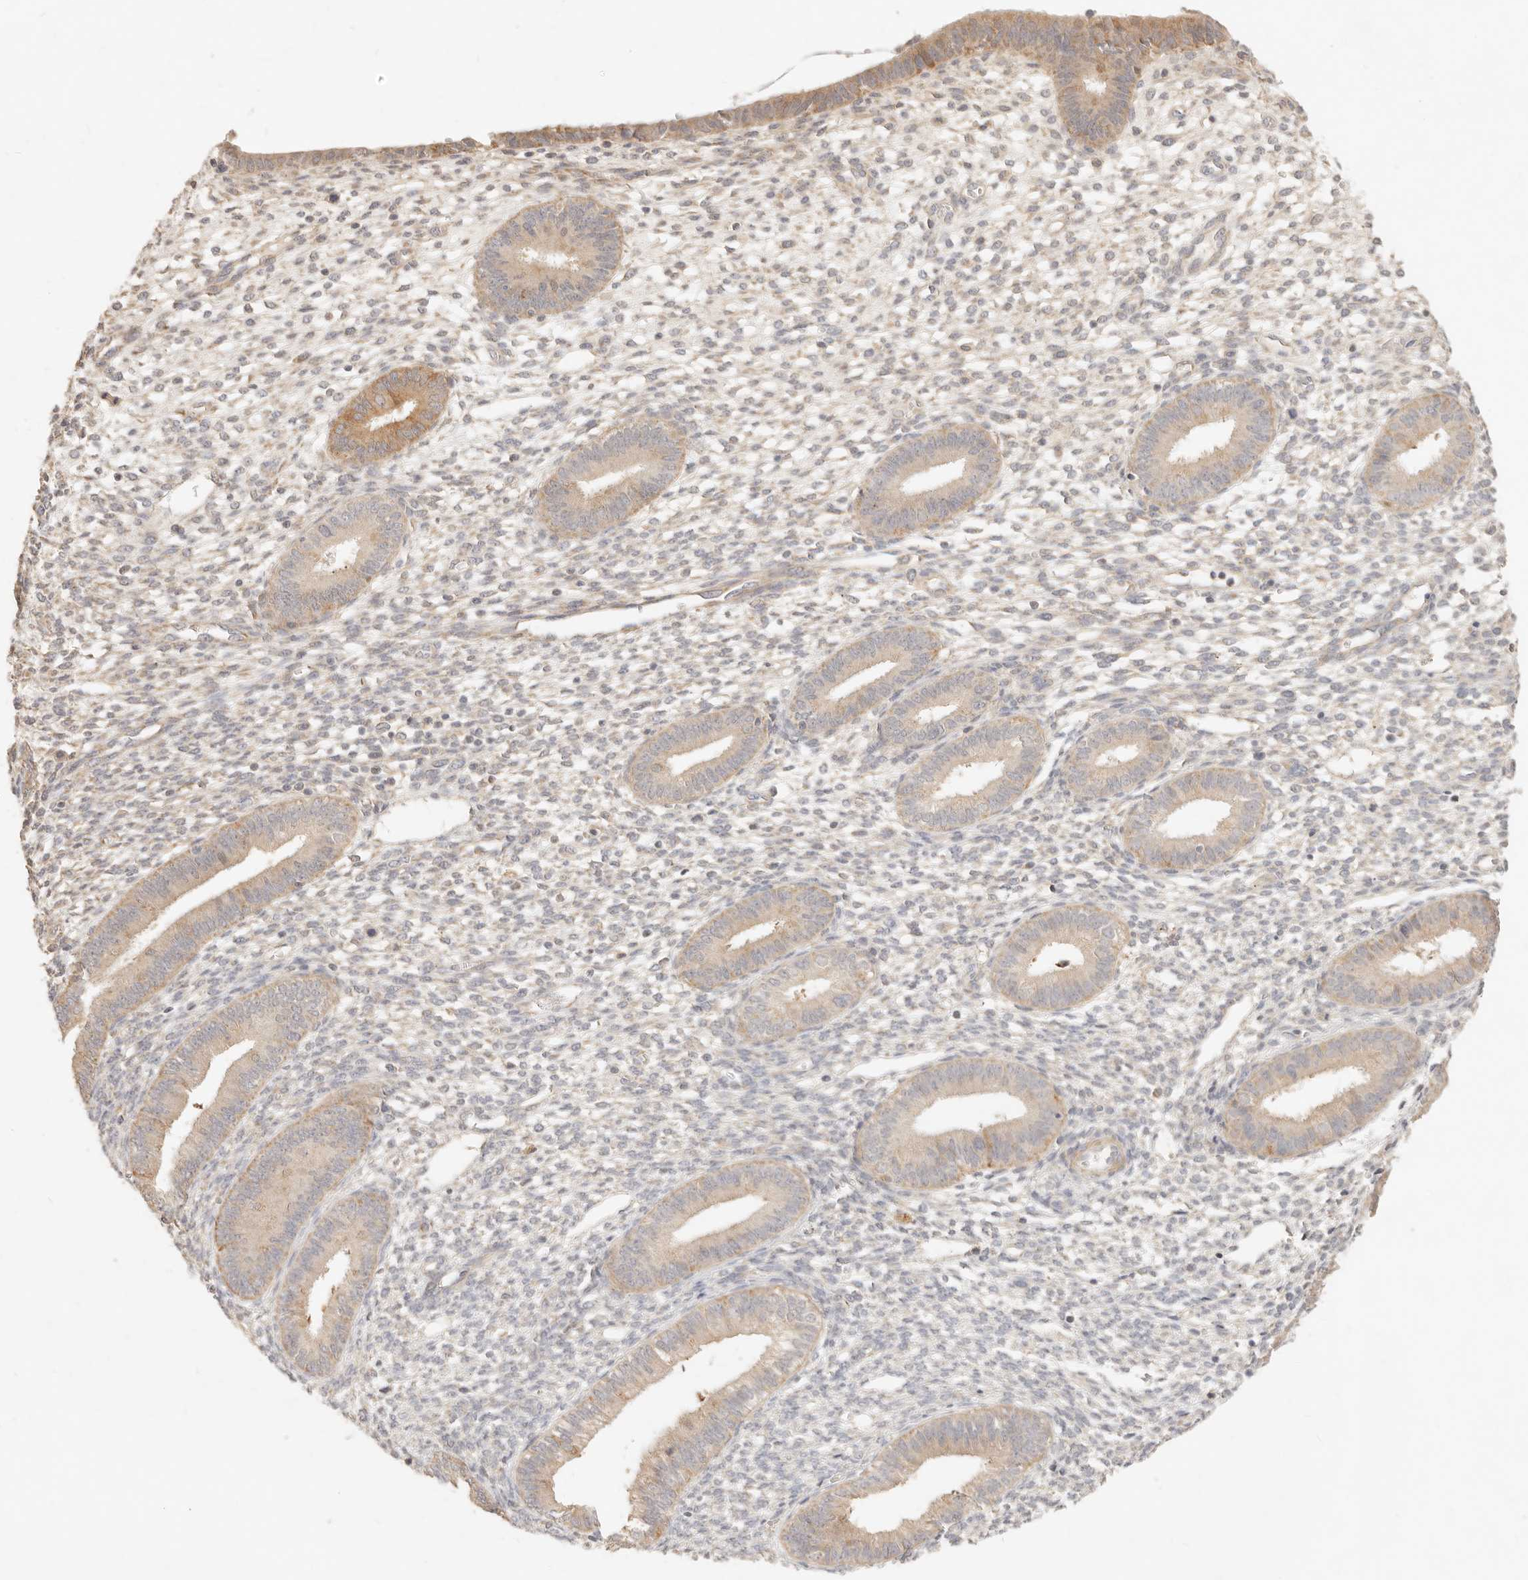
{"staining": {"intensity": "negative", "quantity": "none", "location": "none"}, "tissue": "endometrium", "cell_type": "Cells in endometrial stroma", "image_type": "normal", "snomed": [{"axis": "morphology", "description": "Normal tissue, NOS"}, {"axis": "topography", "description": "Endometrium"}], "caption": "DAB immunohistochemical staining of normal human endometrium reveals no significant positivity in cells in endometrial stroma. (Stains: DAB (3,3'-diaminobenzidine) IHC with hematoxylin counter stain, Microscopy: brightfield microscopy at high magnification).", "gene": "RUBCNL", "patient": {"sex": "female", "age": 46}}